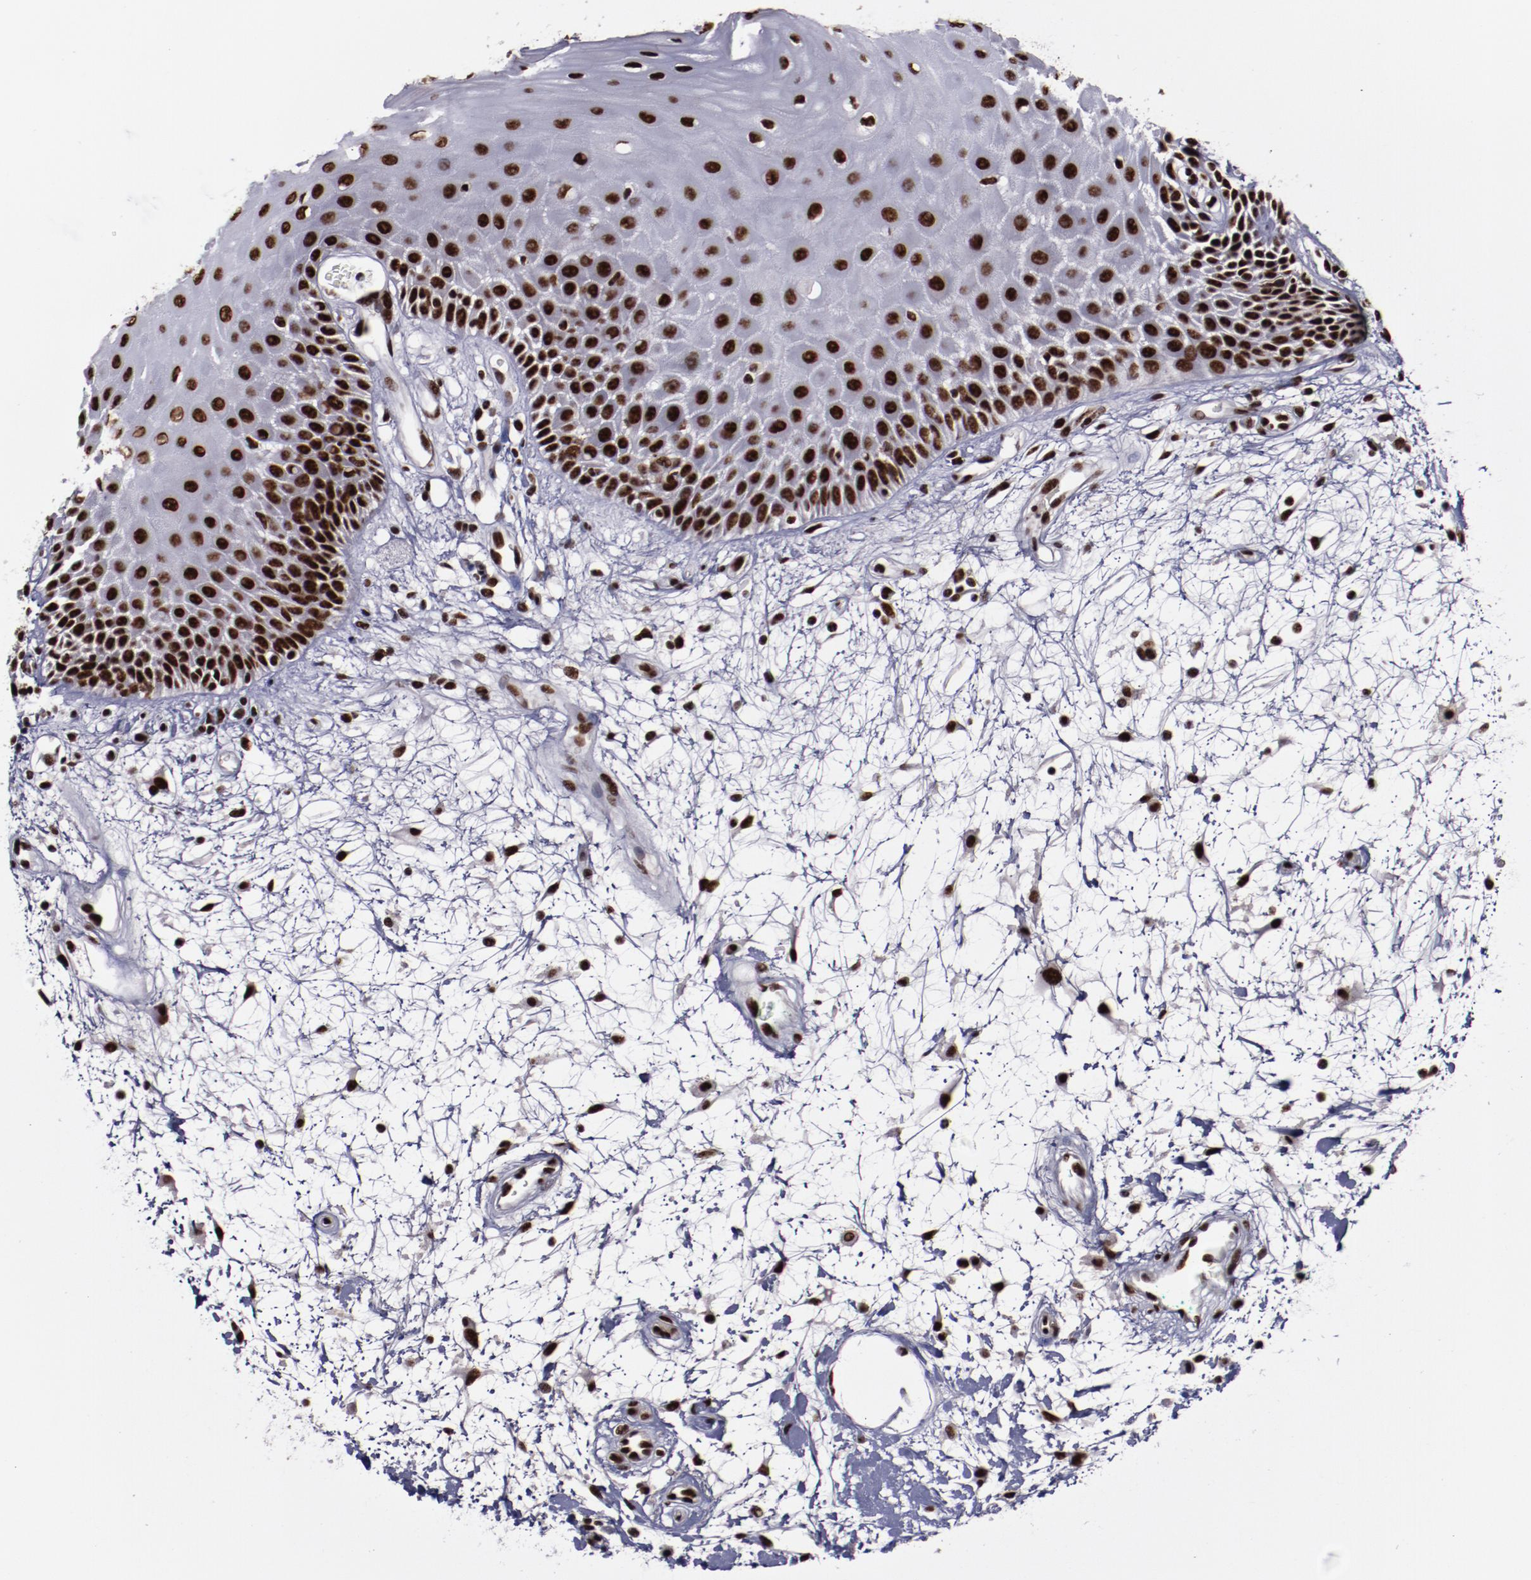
{"staining": {"intensity": "strong", "quantity": ">75%", "location": "nuclear"}, "tissue": "oral mucosa", "cell_type": "Squamous epithelial cells", "image_type": "normal", "snomed": [{"axis": "morphology", "description": "Normal tissue, NOS"}, {"axis": "morphology", "description": "Squamous cell carcinoma, NOS"}, {"axis": "topography", "description": "Skeletal muscle"}, {"axis": "topography", "description": "Oral tissue"}, {"axis": "topography", "description": "Head-Neck"}], "caption": "Immunohistochemistry histopathology image of unremarkable oral mucosa: oral mucosa stained using IHC reveals high levels of strong protein expression localized specifically in the nuclear of squamous epithelial cells, appearing as a nuclear brown color.", "gene": "ERH", "patient": {"sex": "female", "age": 84}}